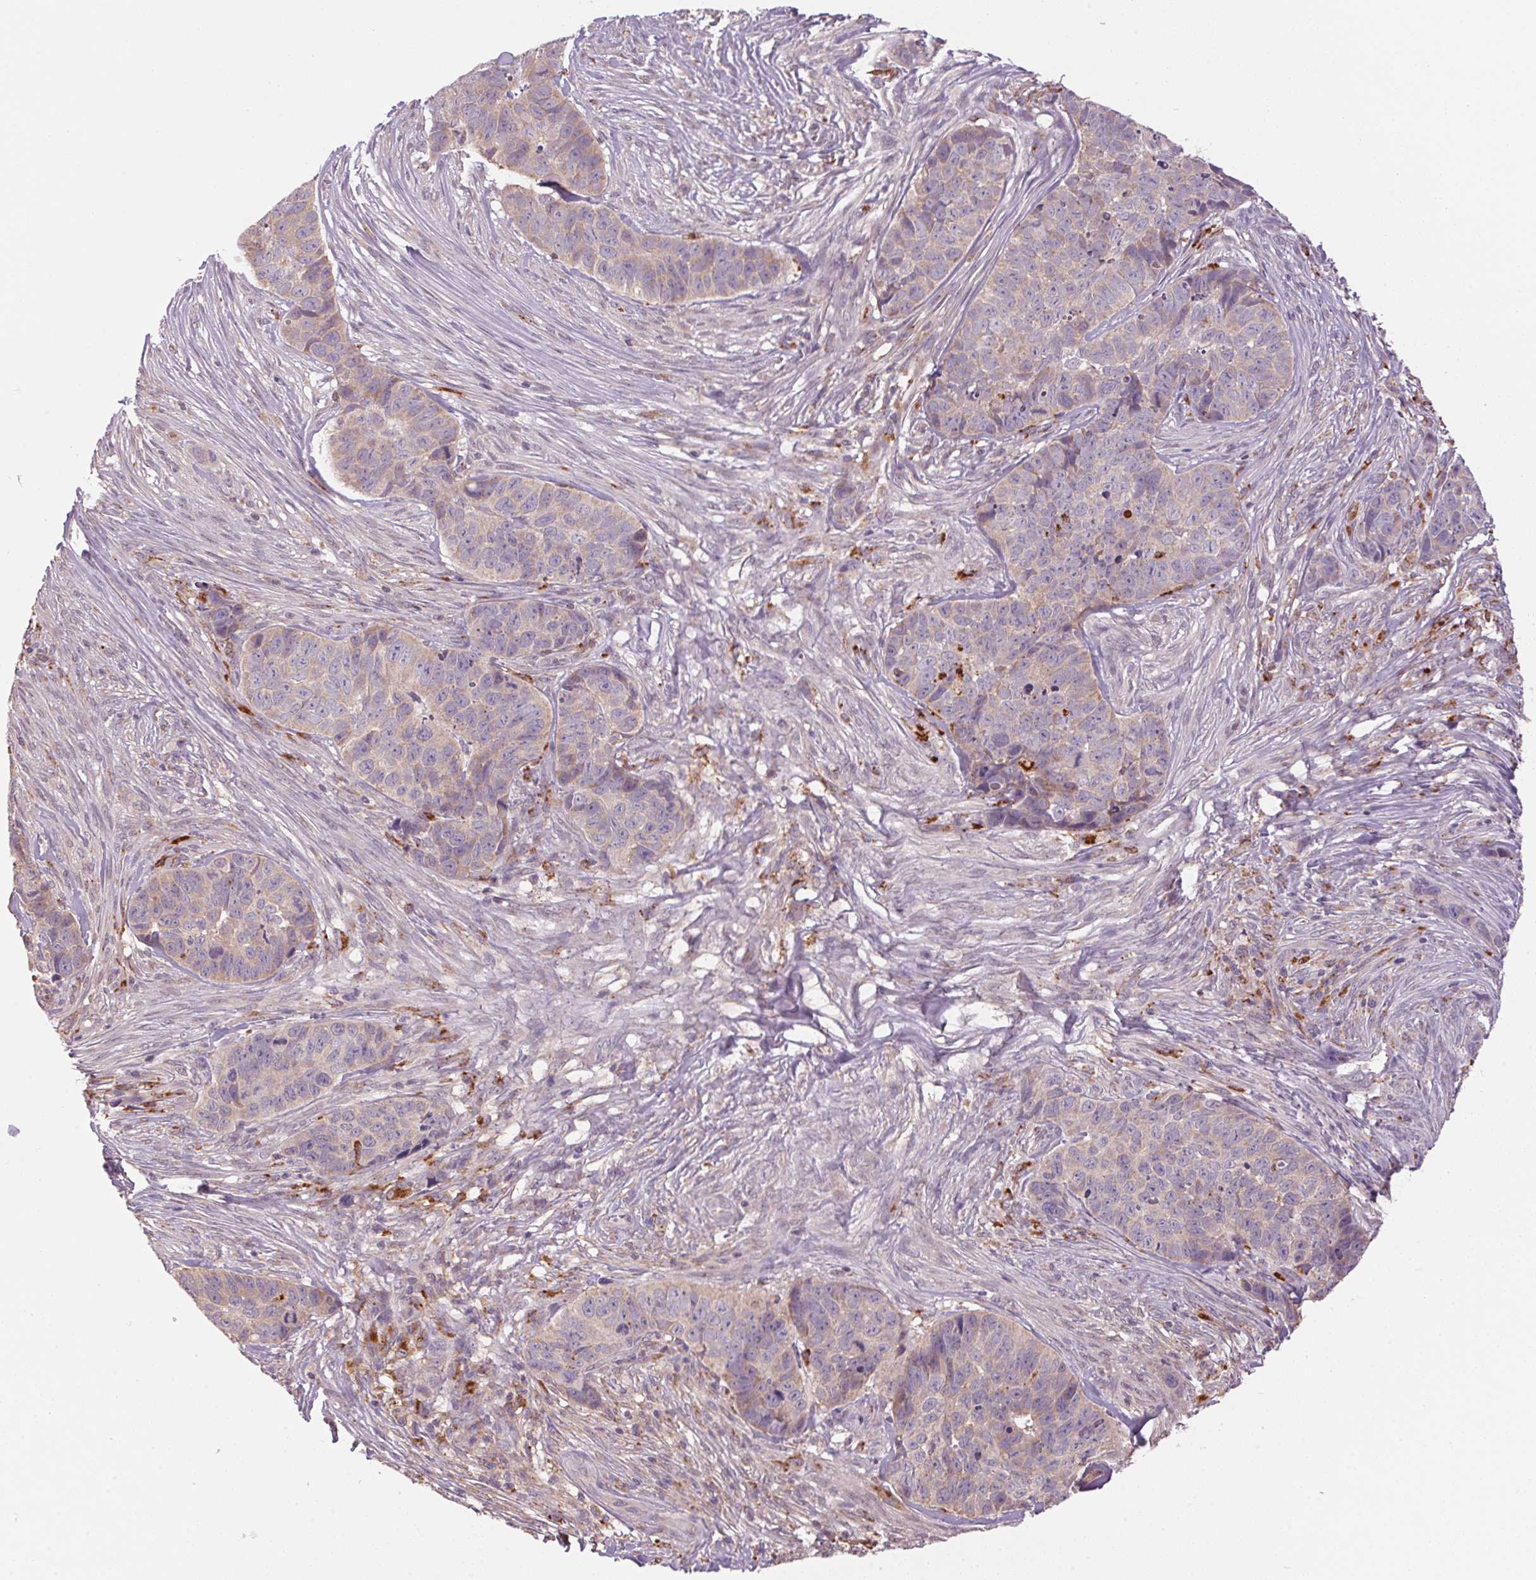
{"staining": {"intensity": "negative", "quantity": "none", "location": "none"}, "tissue": "skin cancer", "cell_type": "Tumor cells", "image_type": "cancer", "snomed": [{"axis": "morphology", "description": "Basal cell carcinoma"}, {"axis": "topography", "description": "Skin"}], "caption": "The micrograph reveals no staining of tumor cells in basal cell carcinoma (skin).", "gene": "ADH5", "patient": {"sex": "female", "age": 82}}